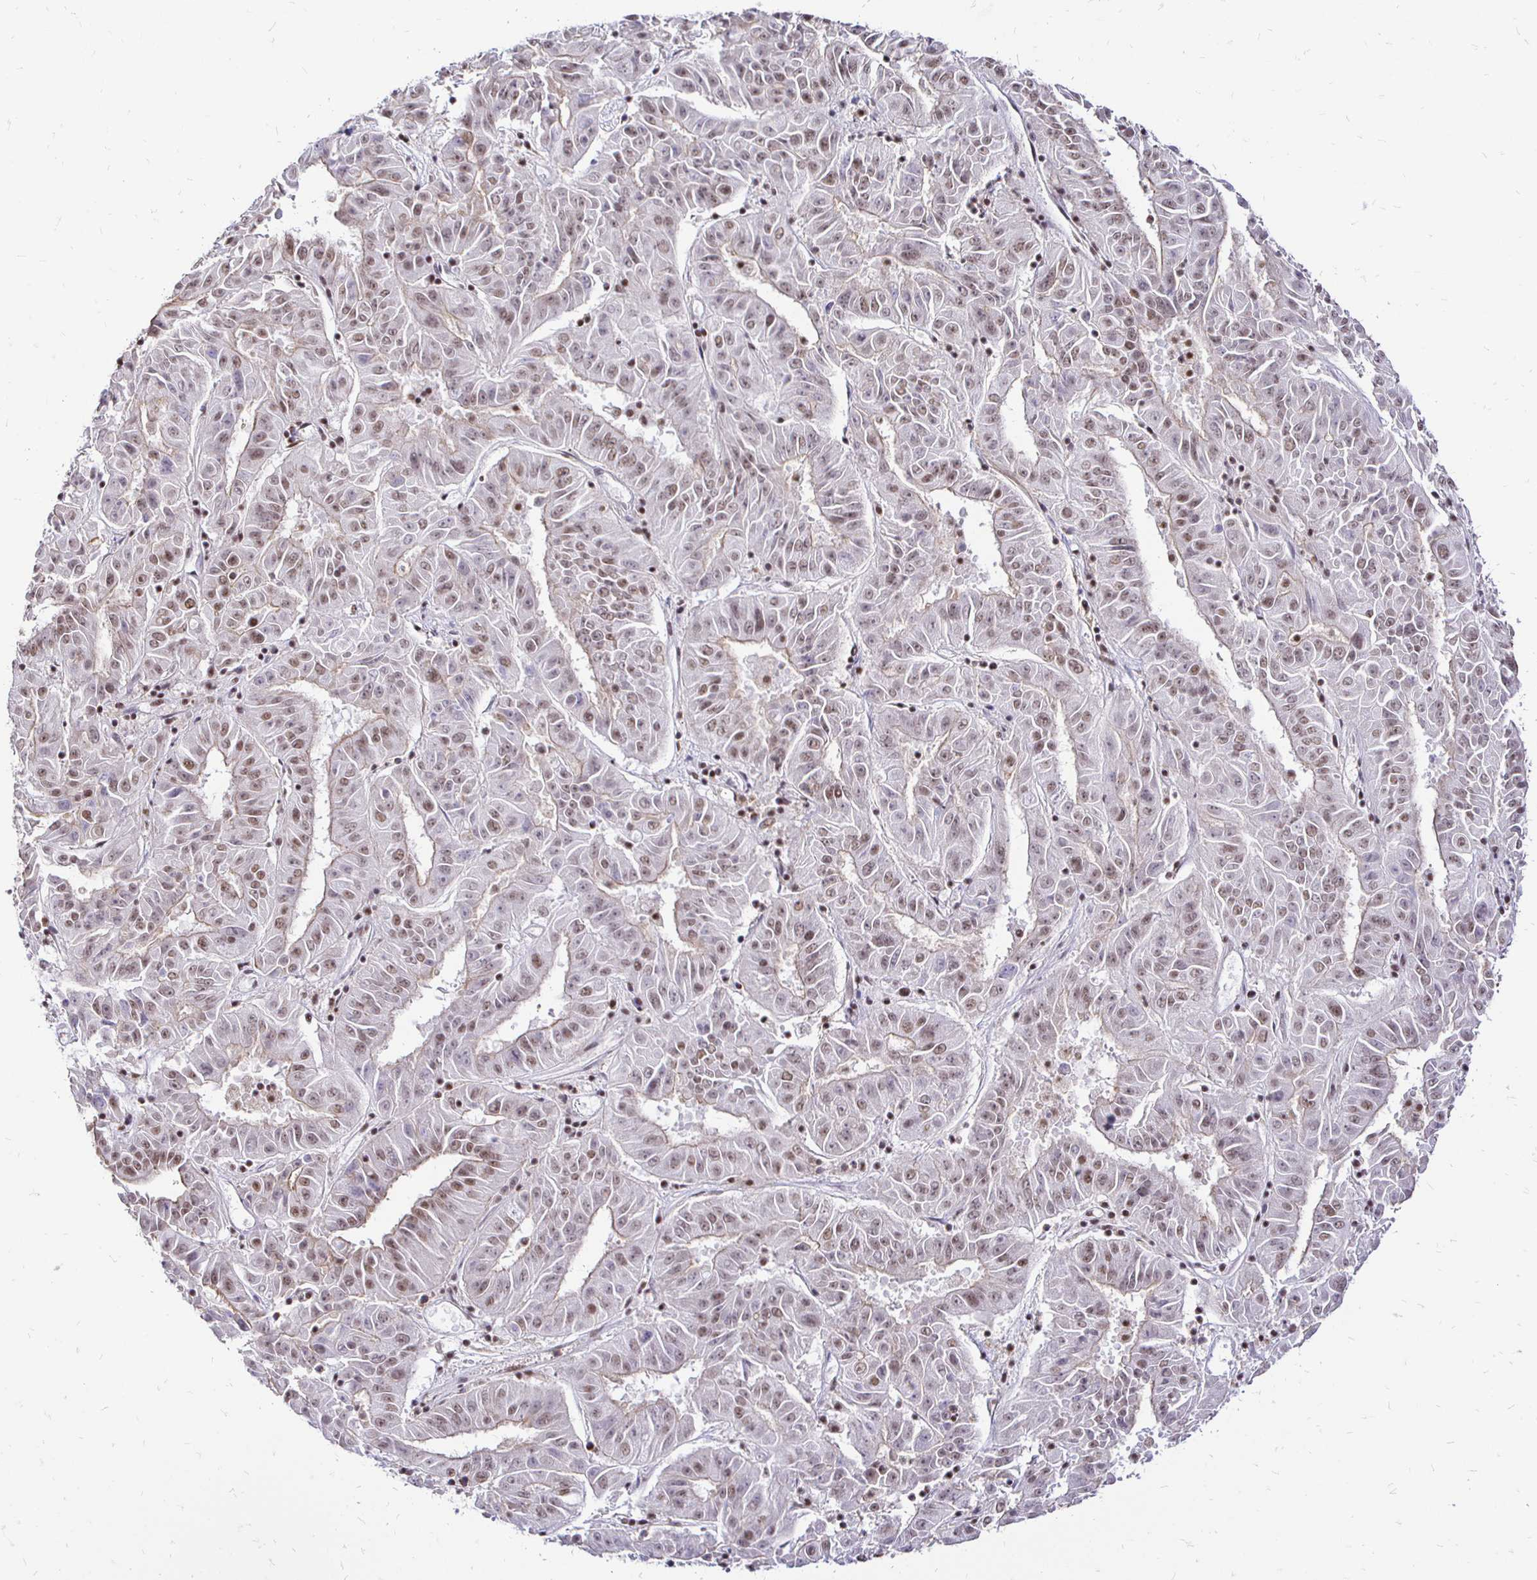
{"staining": {"intensity": "moderate", "quantity": ">75%", "location": "nuclear"}, "tissue": "pancreatic cancer", "cell_type": "Tumor cells", "image_type": "cancer", "snomed": [{"axis": "morphology", "description": "Adenocarcinoma, NOS"}, {"axis": "topography", "description": "Pancreas"}], "caption": "Adenocarcinoma (pancreatic) stained for a protein displays moderate nuclear positivity in tumor cells.", "gene": "SIN3A", "patient": {"sex": "male", "age": 63}}